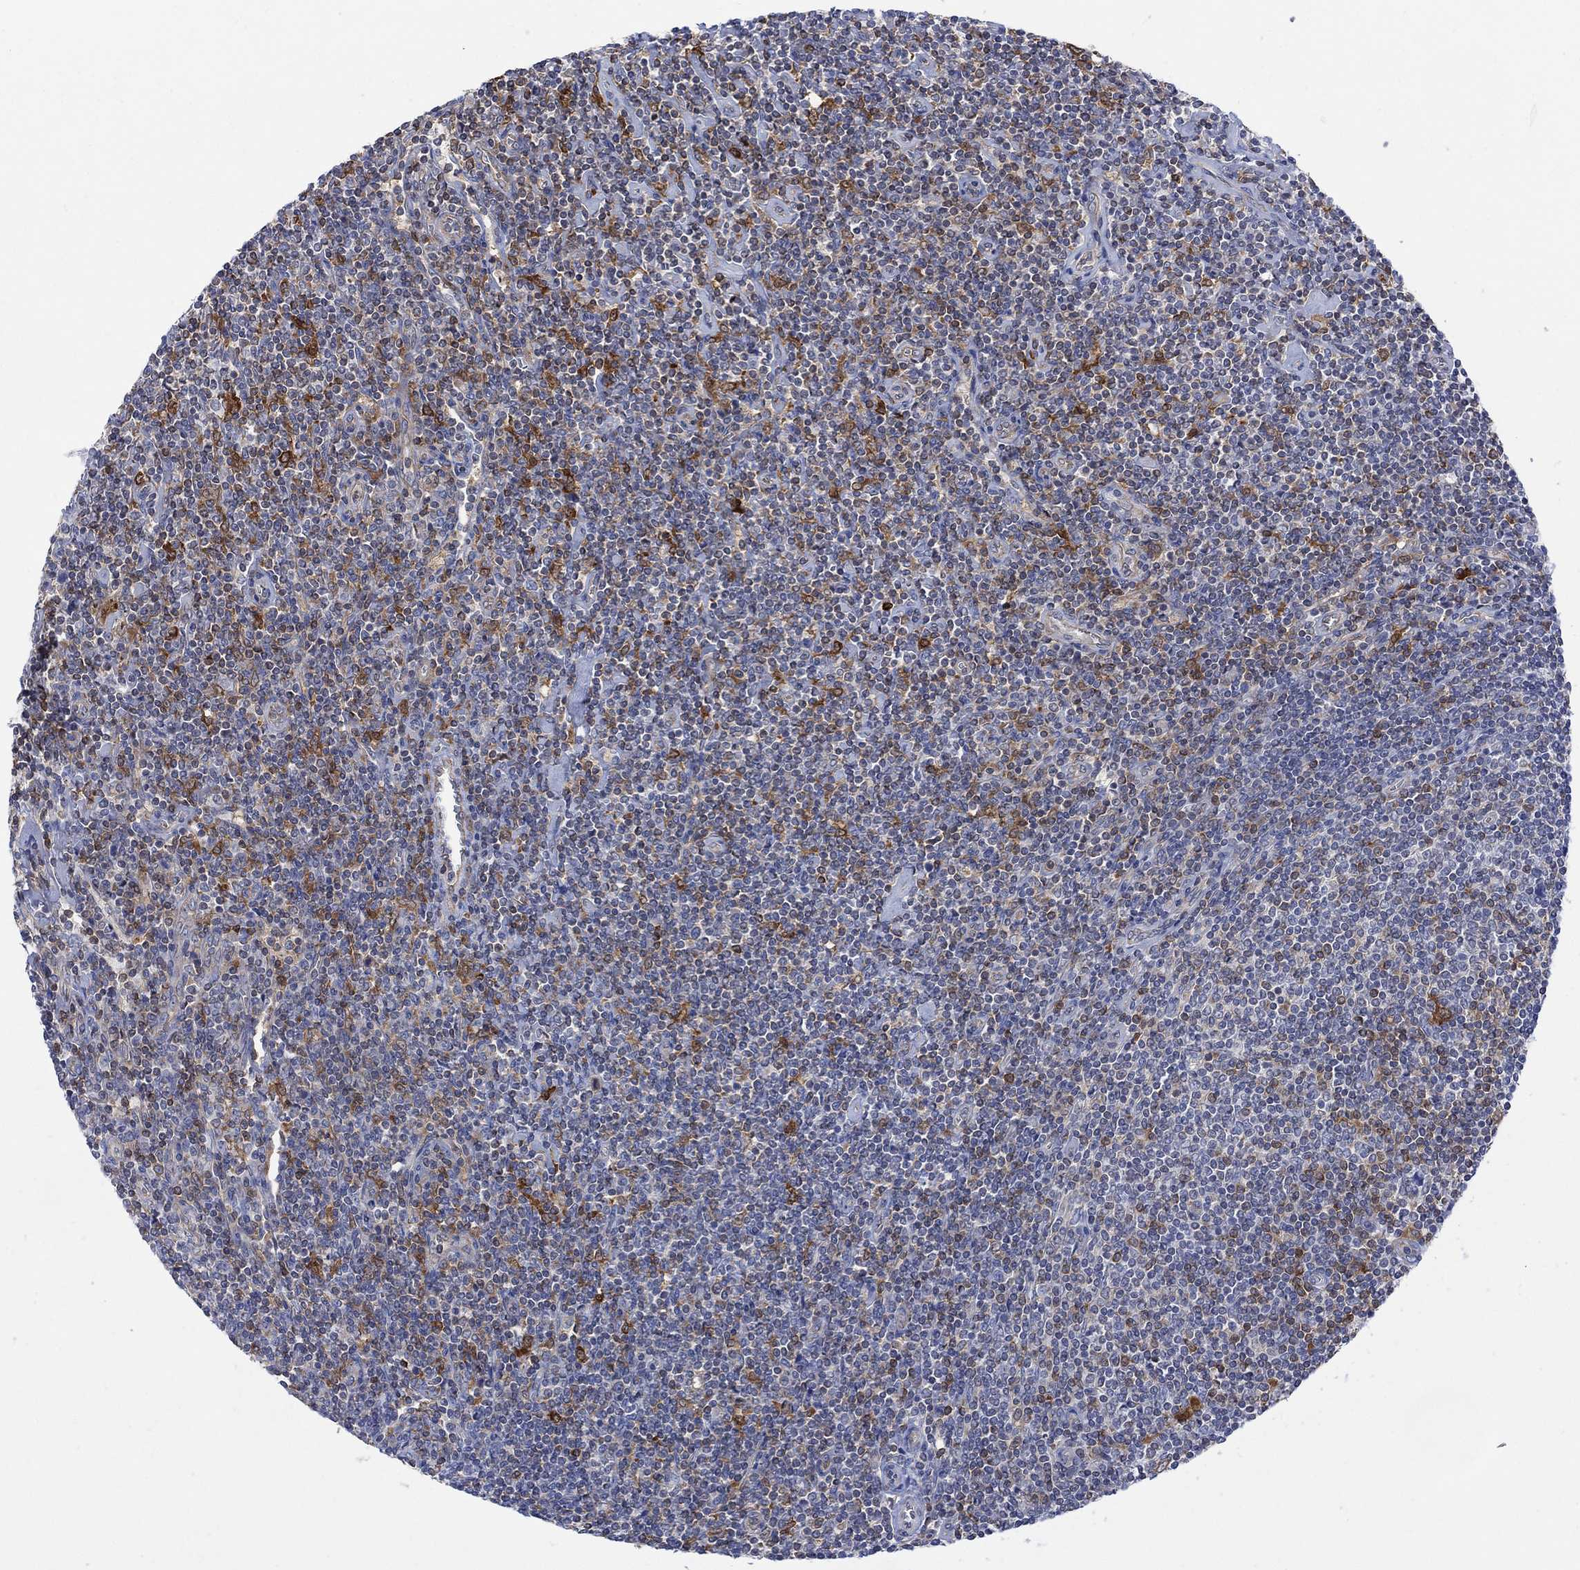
{"staining": {"intensity": "moderate", "quantity": "<25%", "location": "cytoplasmic/membranous"}, "tissue": "lymphoma", "cell_type": "Tumor cells", "image_type": "cancer", "snomed": [{"axis": "morphology", "description": "Hodgkin's disease, NOS"}, {"axis": "topography", "description": "Lymph node"}], "caption": "Human lymphoma stained for a protein (brown) shows moderate cytoplasmic/membranous positive positivity in about <25% of tumor cells.", "gene": "GBP5", "patient": {"sex": "male", "age": 40}}